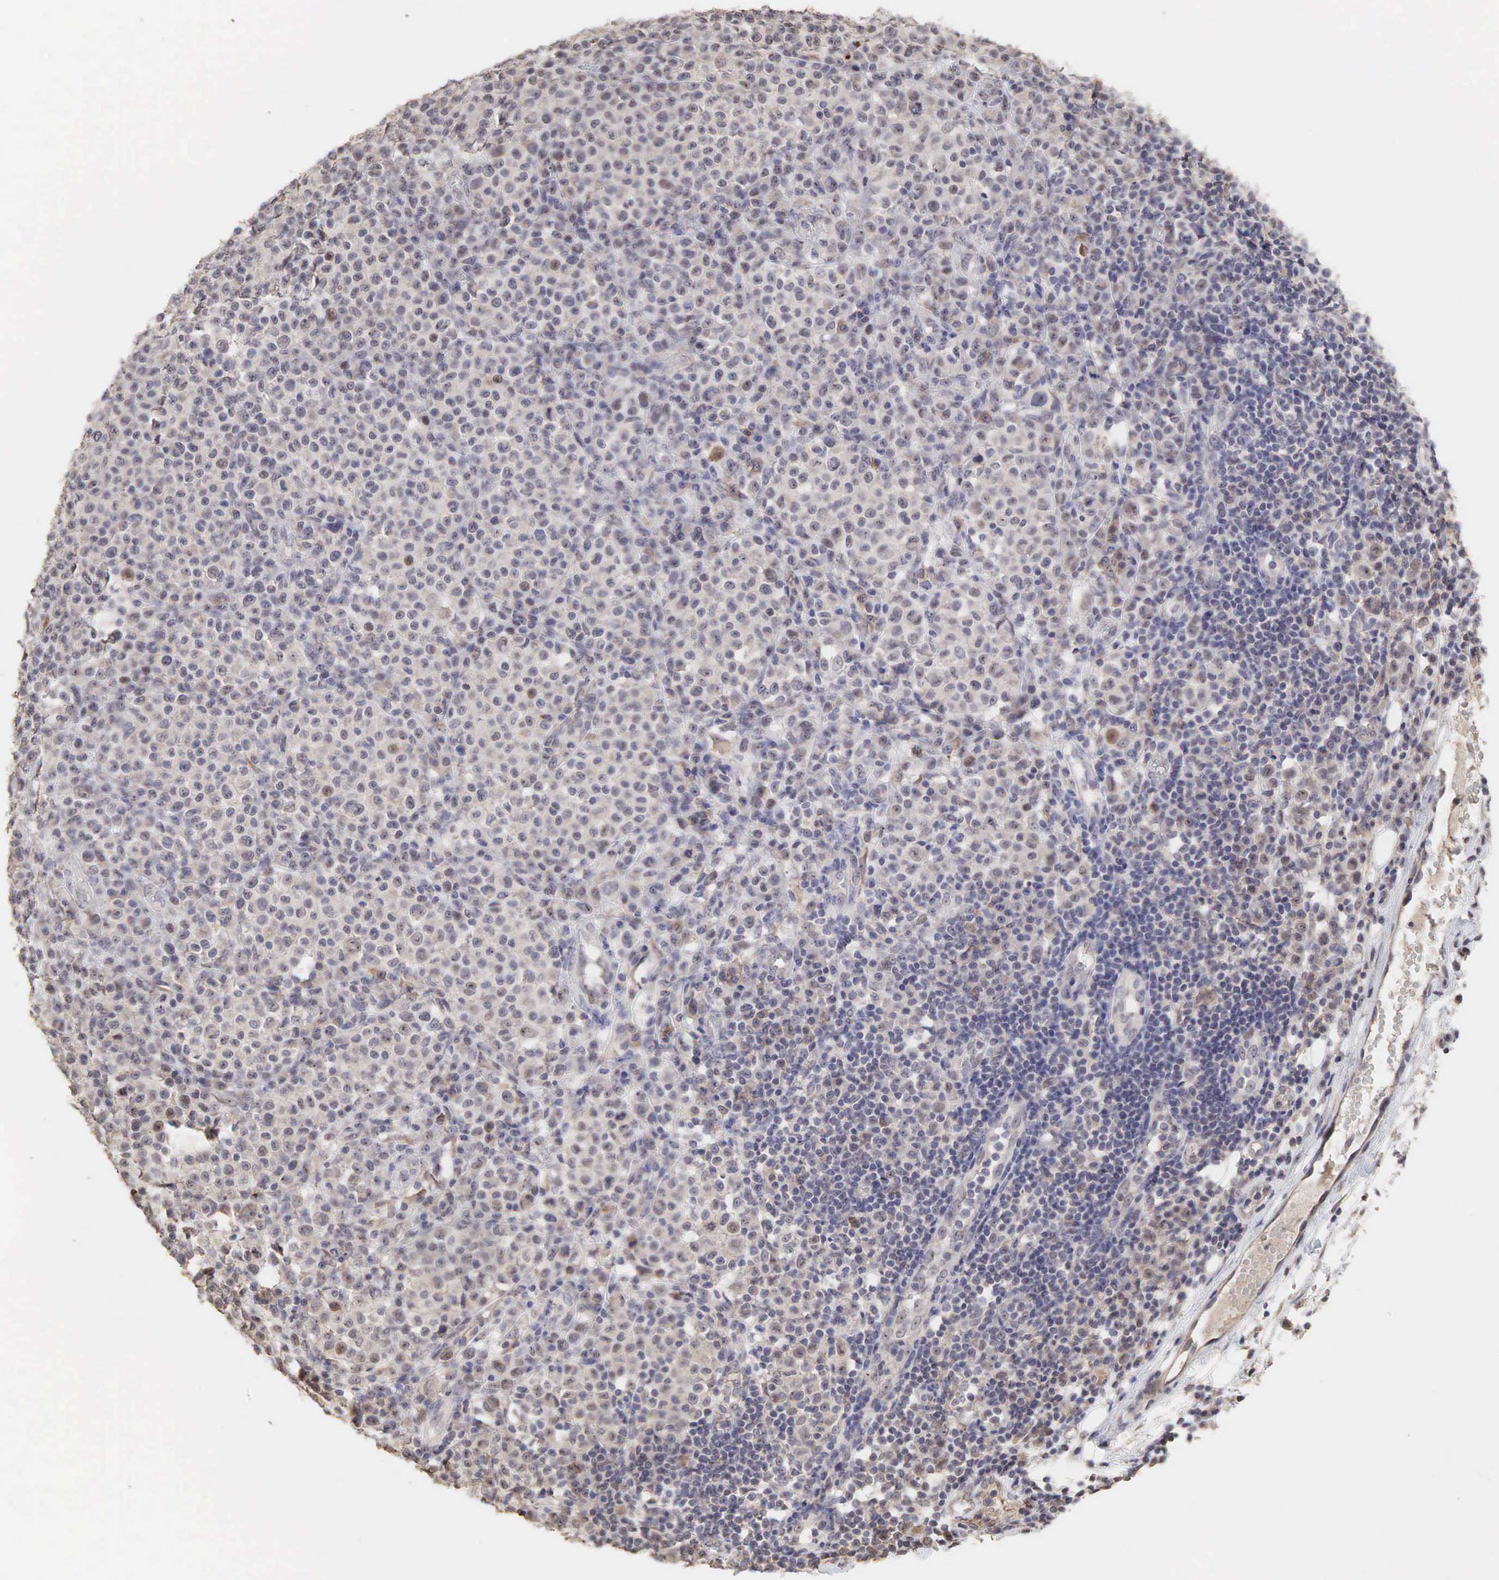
{"staining": {"intensity": "negative", "quantity": "none", "location": "none"}, "tissue": "melanoma", "cell_type": "Tumor cells", "image_type": "cancer", "snomed": [{"axis": "morphology", "description": "Malignant melanoma, Metastatic site"}, {"axis": "topography", "description": "Skin"}], "caption": "Protein analysis of malignant melanoma (metastatic site) displays no significant expression in tumor cells.", "gene": "DKC1", "patient": {"sex": "male", "age": 32}}